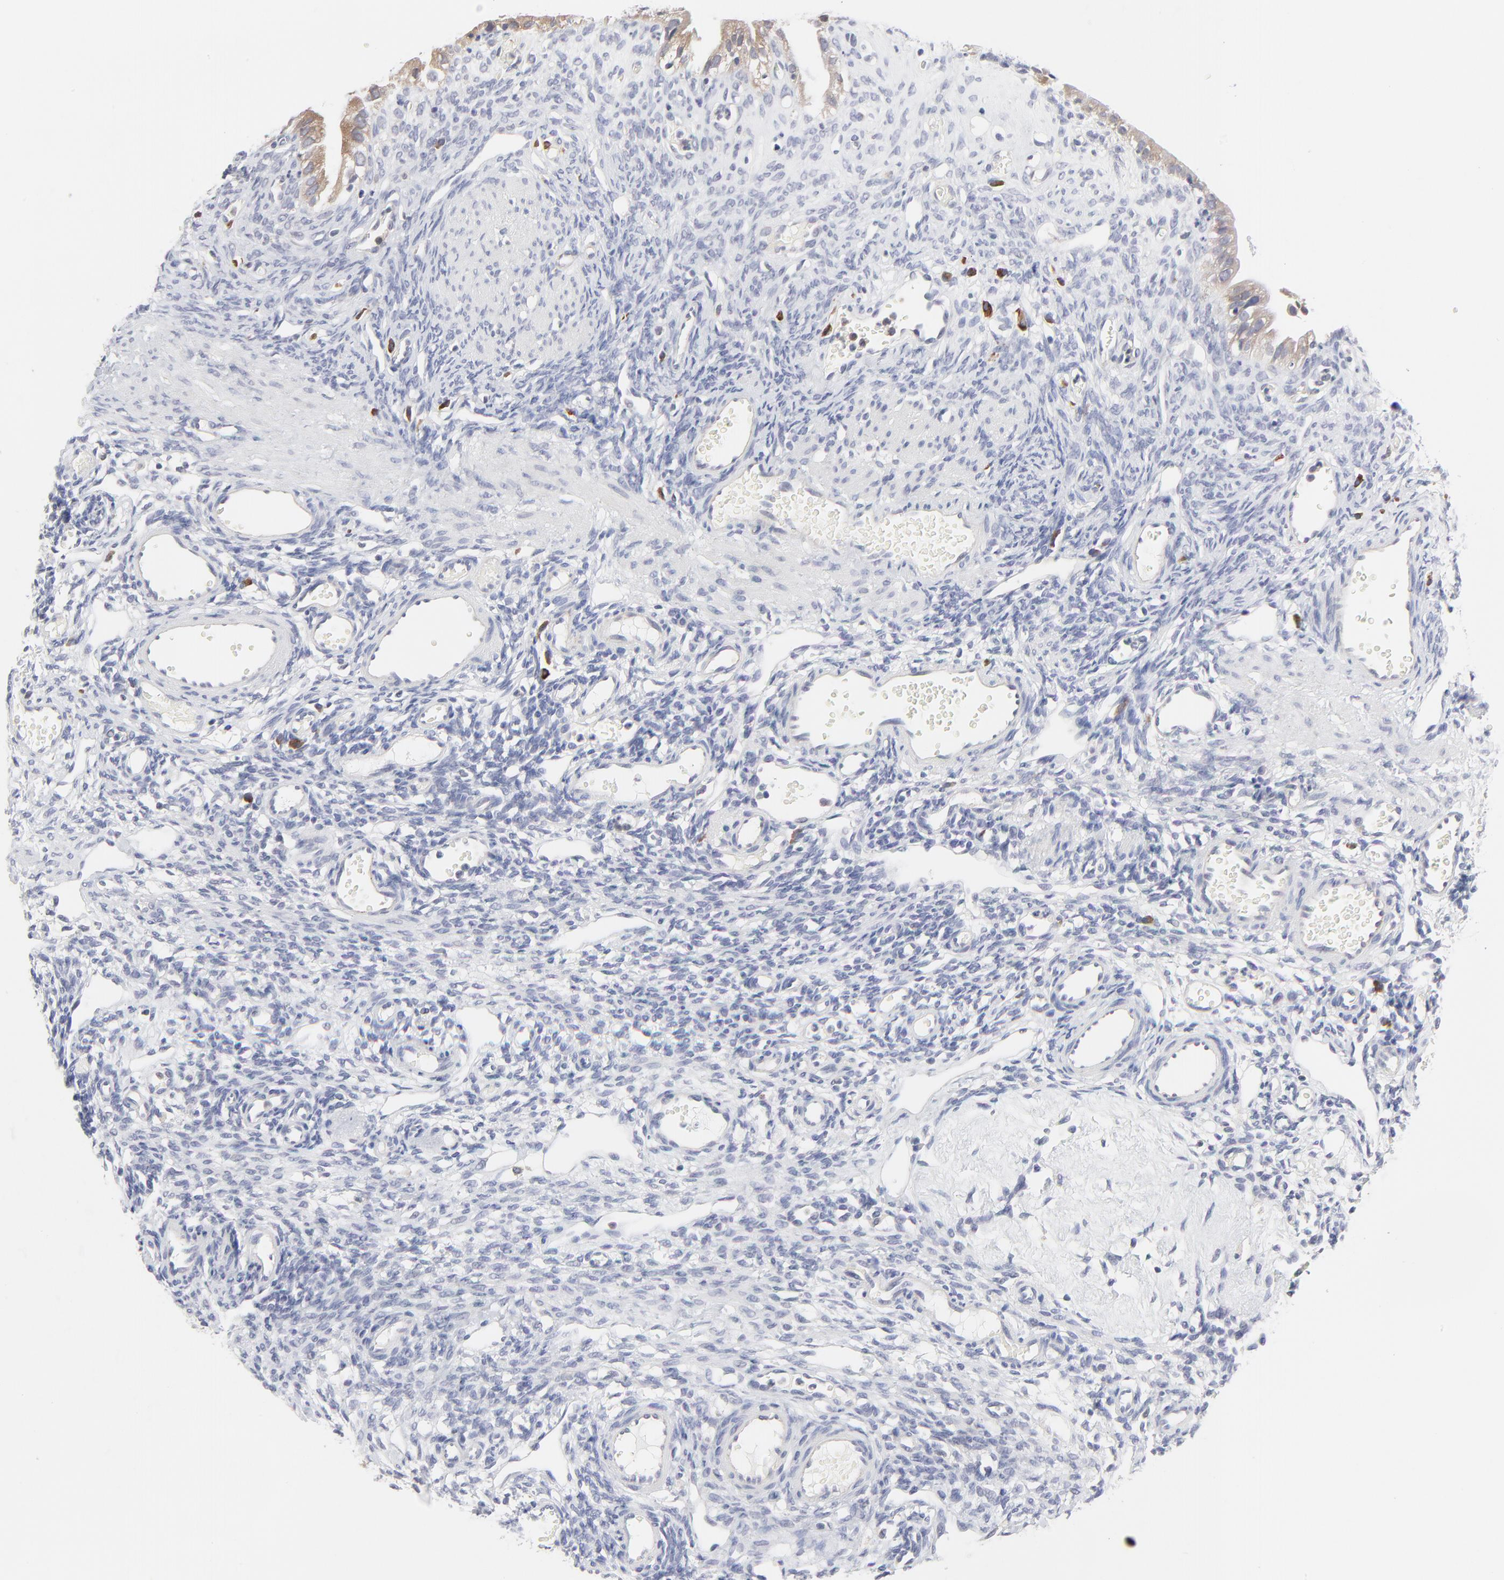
{"staining": {"intensity": "weak", "quantity": ">75%", "location": "cytoplasmic/membranous"}, "tissue": "ovary", "cell_type": "Follicle cells", "image_type": "normal", "snomed": [{"axis": "morphology", "description": "Normal tissue, NOS"}, {"axis": "topography", "description": "Ovary"}], "caption": "Protein staining of benign ovary reveals weak cytoplasmic/membranous expression in about >75% of follicle cells. The protein of interest is stained brown, and the nuclei are stained in blue (DAB IHC with brightfield microscopy, high magnification).", "gene": "TRIM22", "patient": {"sex": "female", "age": 33}}